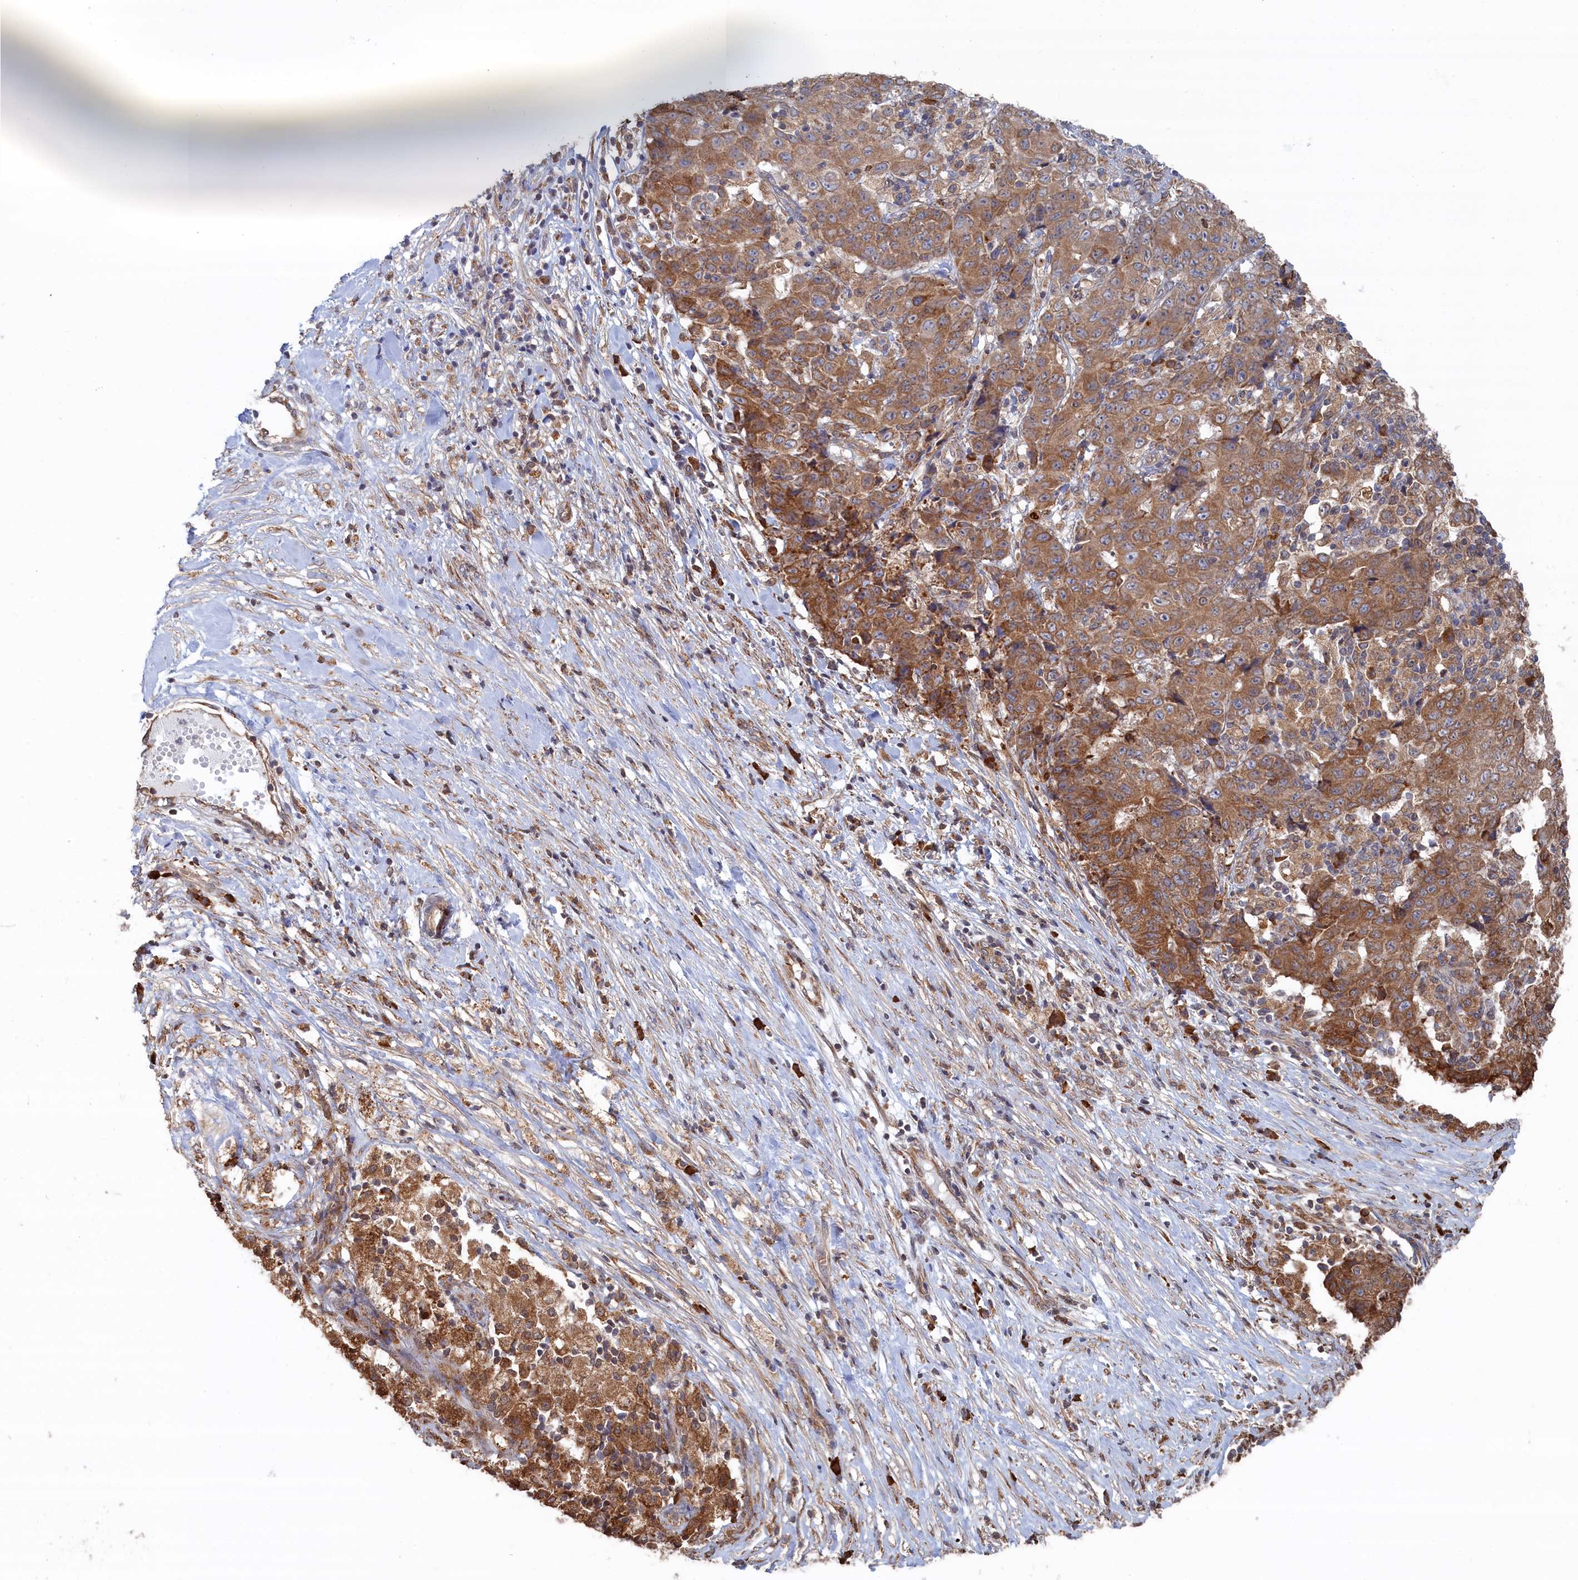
{"staining": {"intensity": "moderate", "quantity": ">75%", "location": "cytoplasmic/membranous"}, "tissue": "ovarian cancer", "cell_type": "Tumor cells", "image_type": "cancer", "snomed": [{"axis": "morphology", "description": "Carcinoma, endometroid"}, {"axis": "topography", "description": "Ovary"}], "caption": "Immunohistochemistry (DAB (3,3'-diaminobenzidine)) staining of human ovarian cancer (endometroid carcinoma) exhibits moderate cytoplasmic/membranous protein expression in about >75% of tumor cells.", "gene": "BPIFB6", "patient": {"sex": "female", "age": 42}}